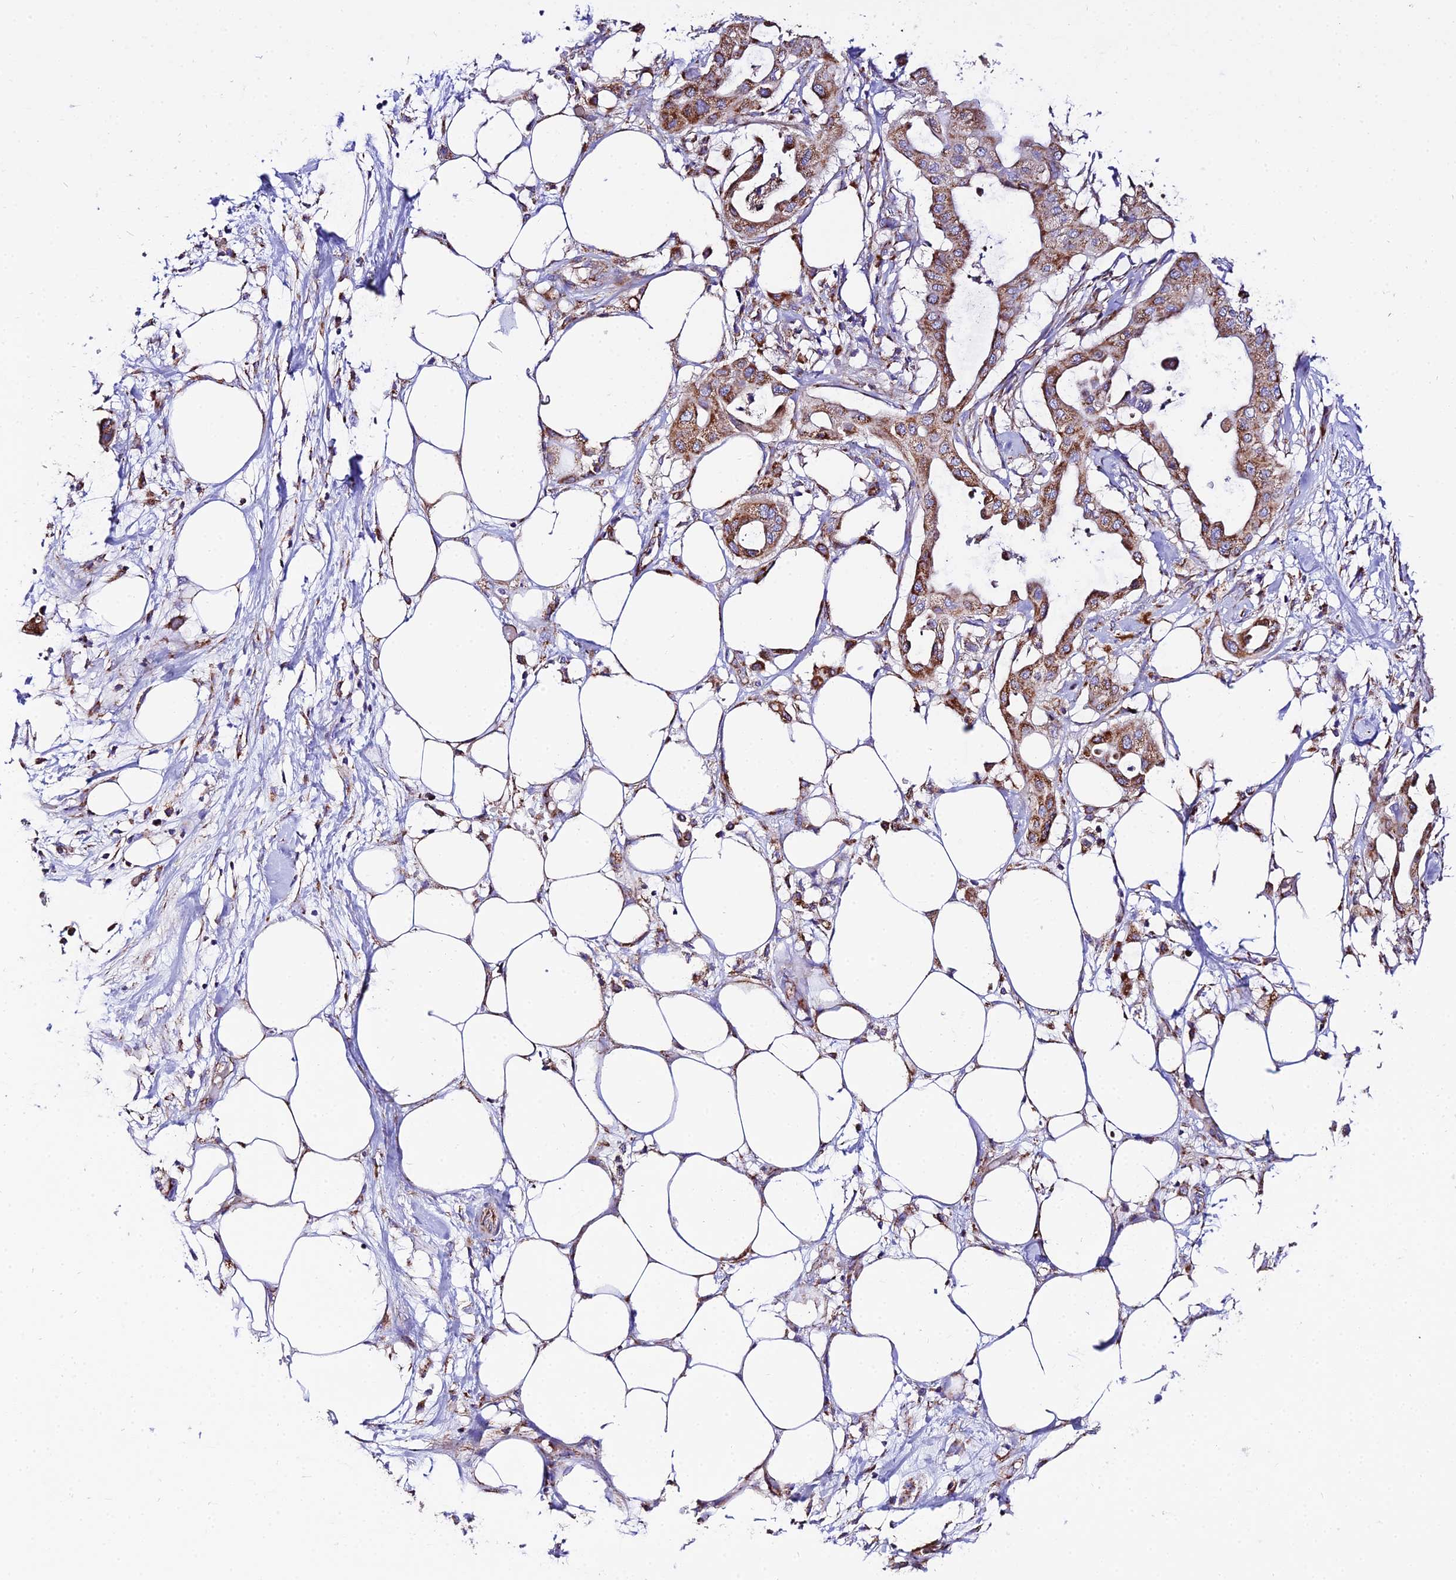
{"staining": {"intensity": "moderate", "quantity": ">75%", "location": "cytoplasmic/membranous"}, "tissue": "pancreatic cancer", "cell_type": "Tumor cells", "image_type": "cancer", "snomed": [{"axis": "morphology", "description": "Adenocarcinoma, NOS"}, {"axis": "topography", "description": "Pancreas"}], "caption": "Immunohistochemical staining of human pancreatic adenocarcinoma demonstrates medium levels of moderate cytoplasmic/membranous expression in approximately >75% of tumor cells.", "gene": "OCIAD1", "patient": {"sex": "male", "age": 68}}